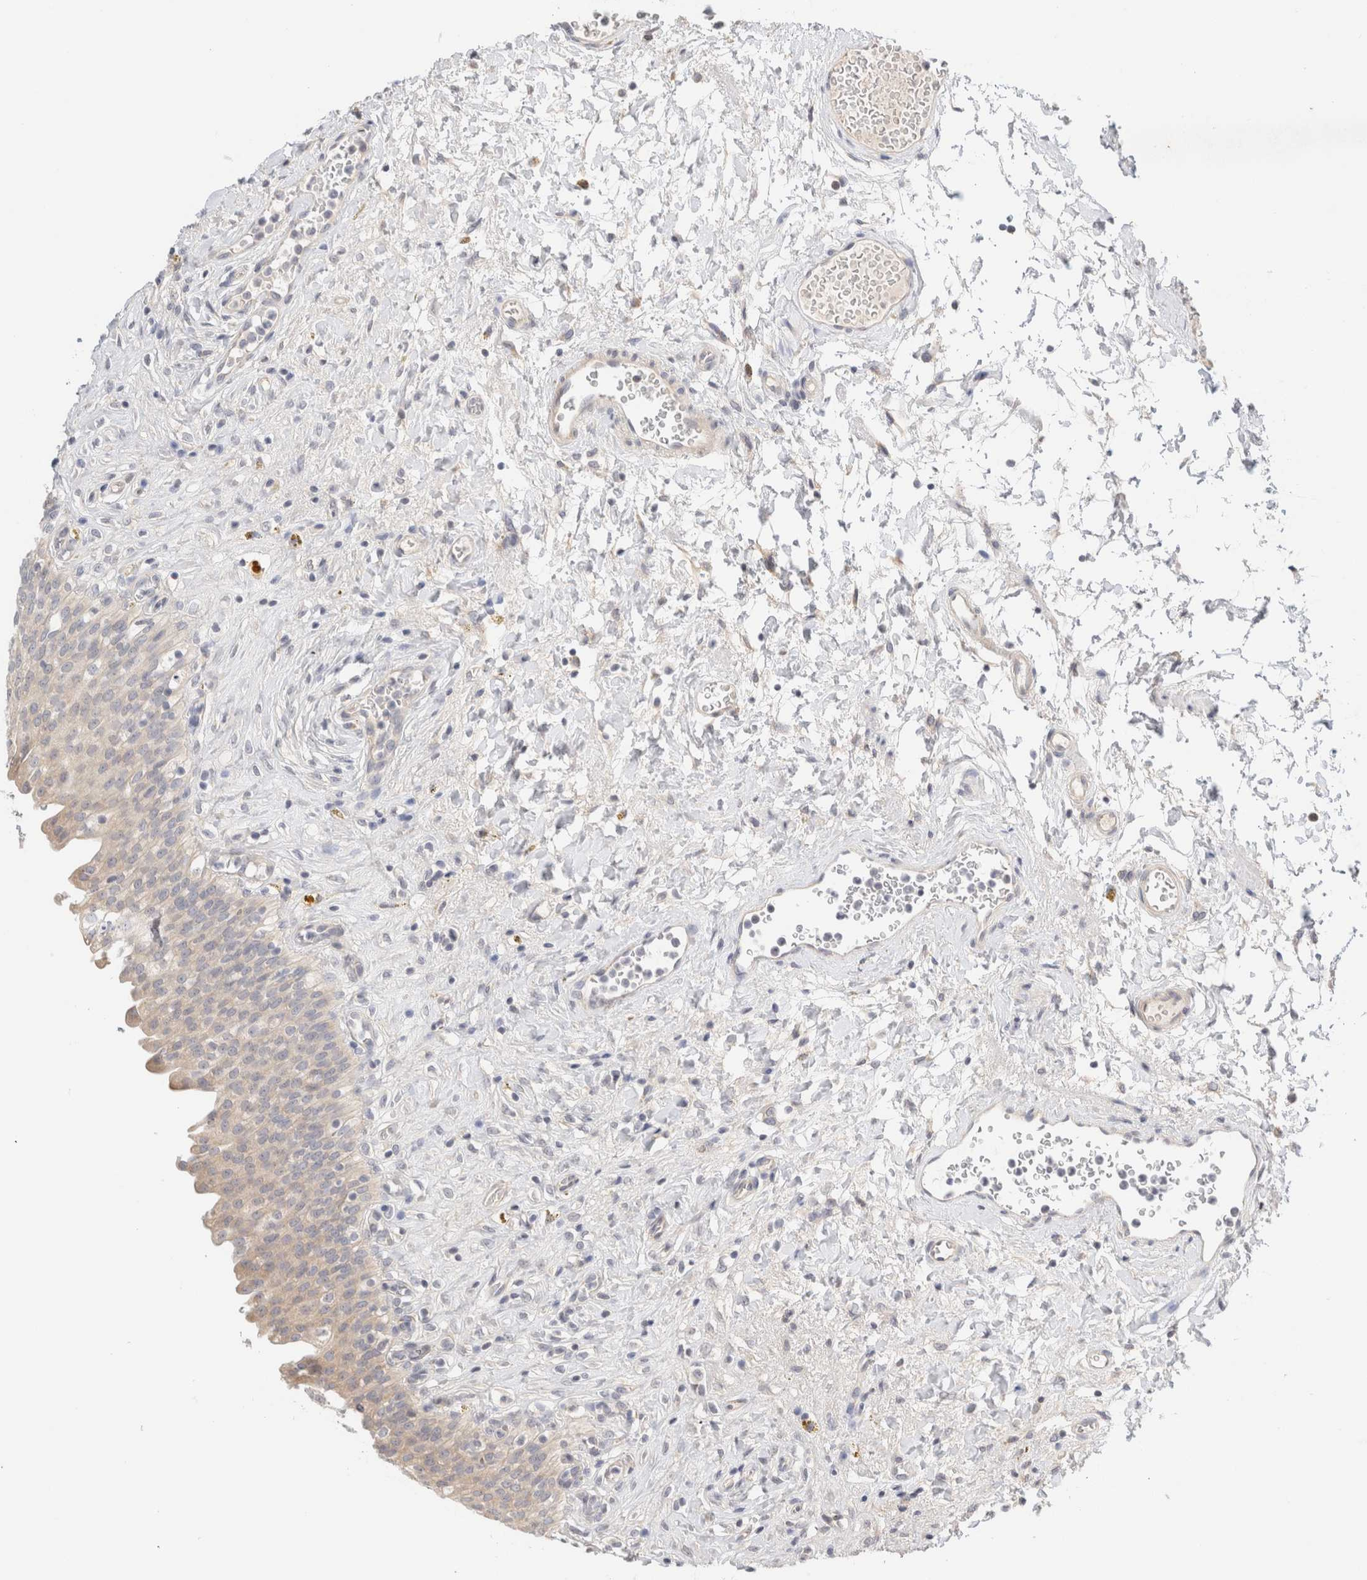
{"staining": {"intensity": "weak", "quantity": "<25%", "location": "cytoplasmic/membranous"}, "tissue": "urinary bladder", "cell_type": "Urothelial cells", "image_type": "normal", "snomed": [{"axis": "morphology", "description": "Urothelial carcinoma, High grade"}, {"axis": "topography", "description": "Urinary bladder"}], "caption": "DAB immunohistochemical staining of unremarkable human urinary bladder displays no significant expression in urothelial cells.", "gene": "SPRTN", "patient": {"sex": "male", "age": 46}}